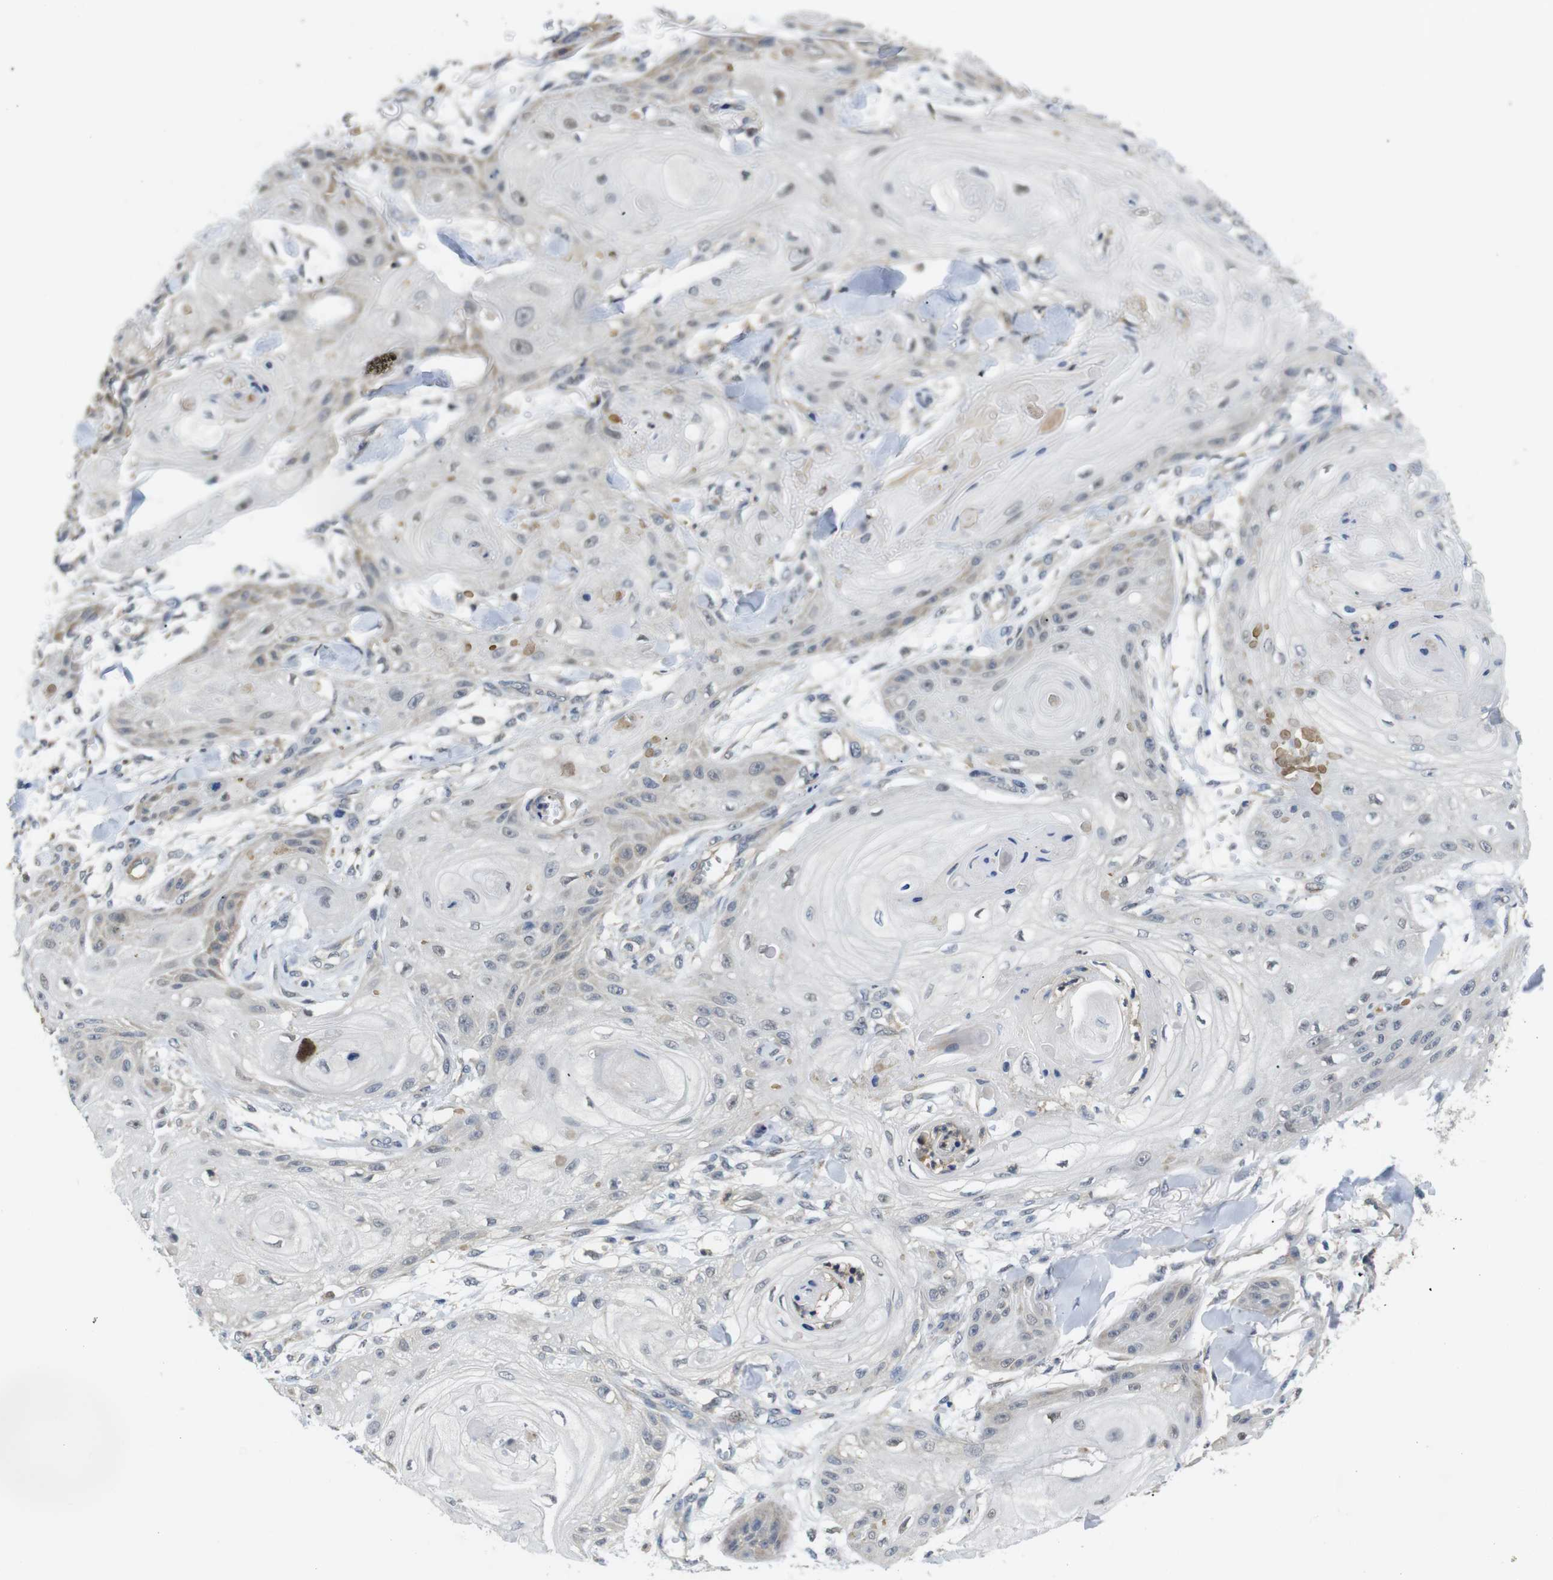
{"staining": {"intensity": "weak", "quantity": "<25%", "location": "cytoplasmic/membranous"}, "tissue": "skin cancer", "cell_type": "Tumor cells", "image_type": "cancer", "snomed": [{"axis": "morphology", "description": "Squamous cell carcinoma, NOS"}, {"axis": "topography", "description": "Skin"}], "caption": "Immunohistochemistry micrograph of human skin cancer stained for a protein (brown), which demonstrates no staining in tumor cells.", "gene": "FNTA", "patient": {"sex": "male", "age": 74}}